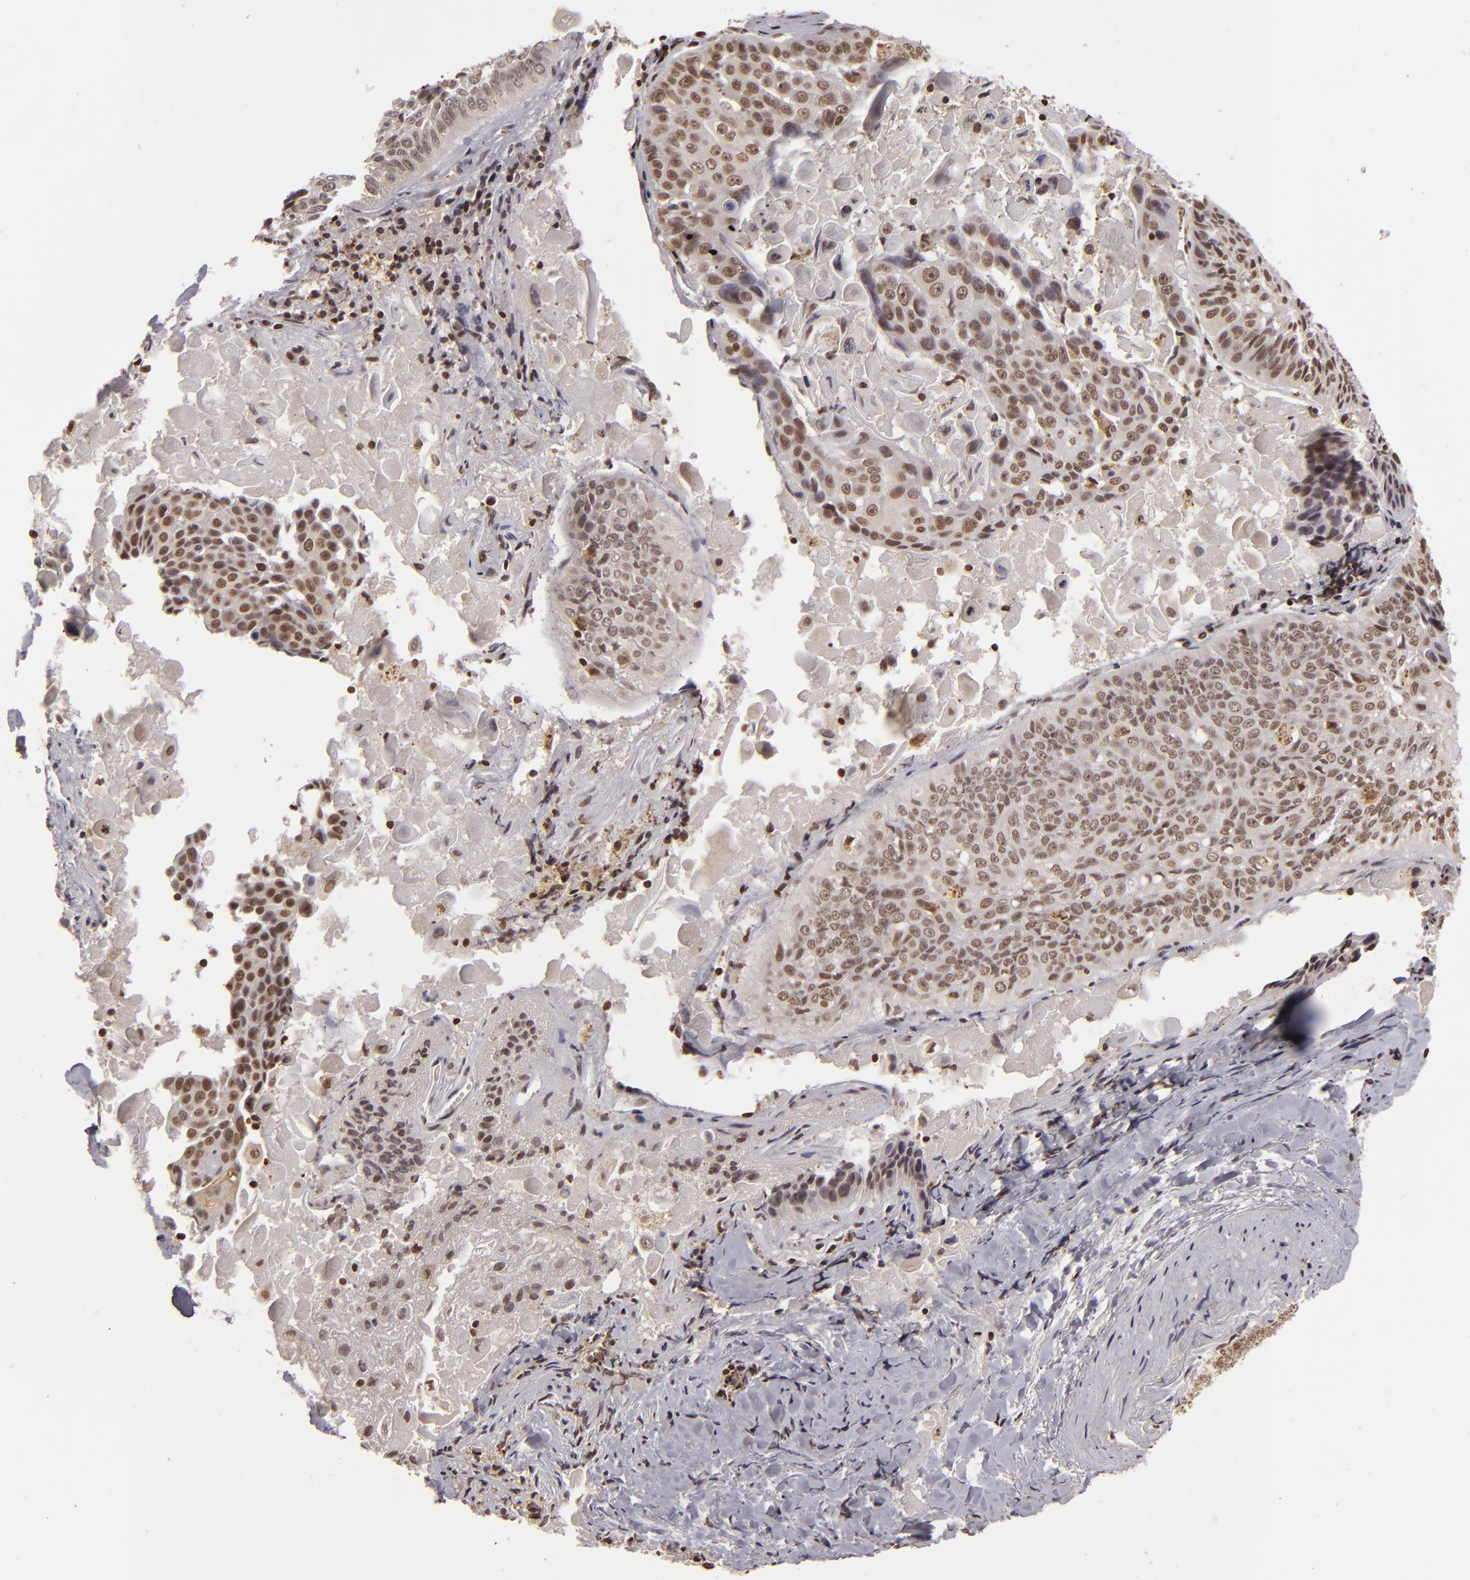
{"staining": {"intensity": "weak", "quantity": ">75%", "location": "nuclear"}, "tissue": "lung cancer", "cell_type": "Tumor cells", "image_type": "cancer", "snomed": [{"axis": "morphology", "description": "Adenocarcinoma, NOS"}, {"axis": "topography", "description": "Lung"}], "caption": "Protein positivity by immunohistochemistry (IHC) shows weak nuclear positivity in approximately >75% of tumor cells in lung adenocarcinoma. (brown staining indicates protein expression, while blue staining denotes nuclei).", "gene": "CUL3", "patient": {"sex": "male", "age": 60}}